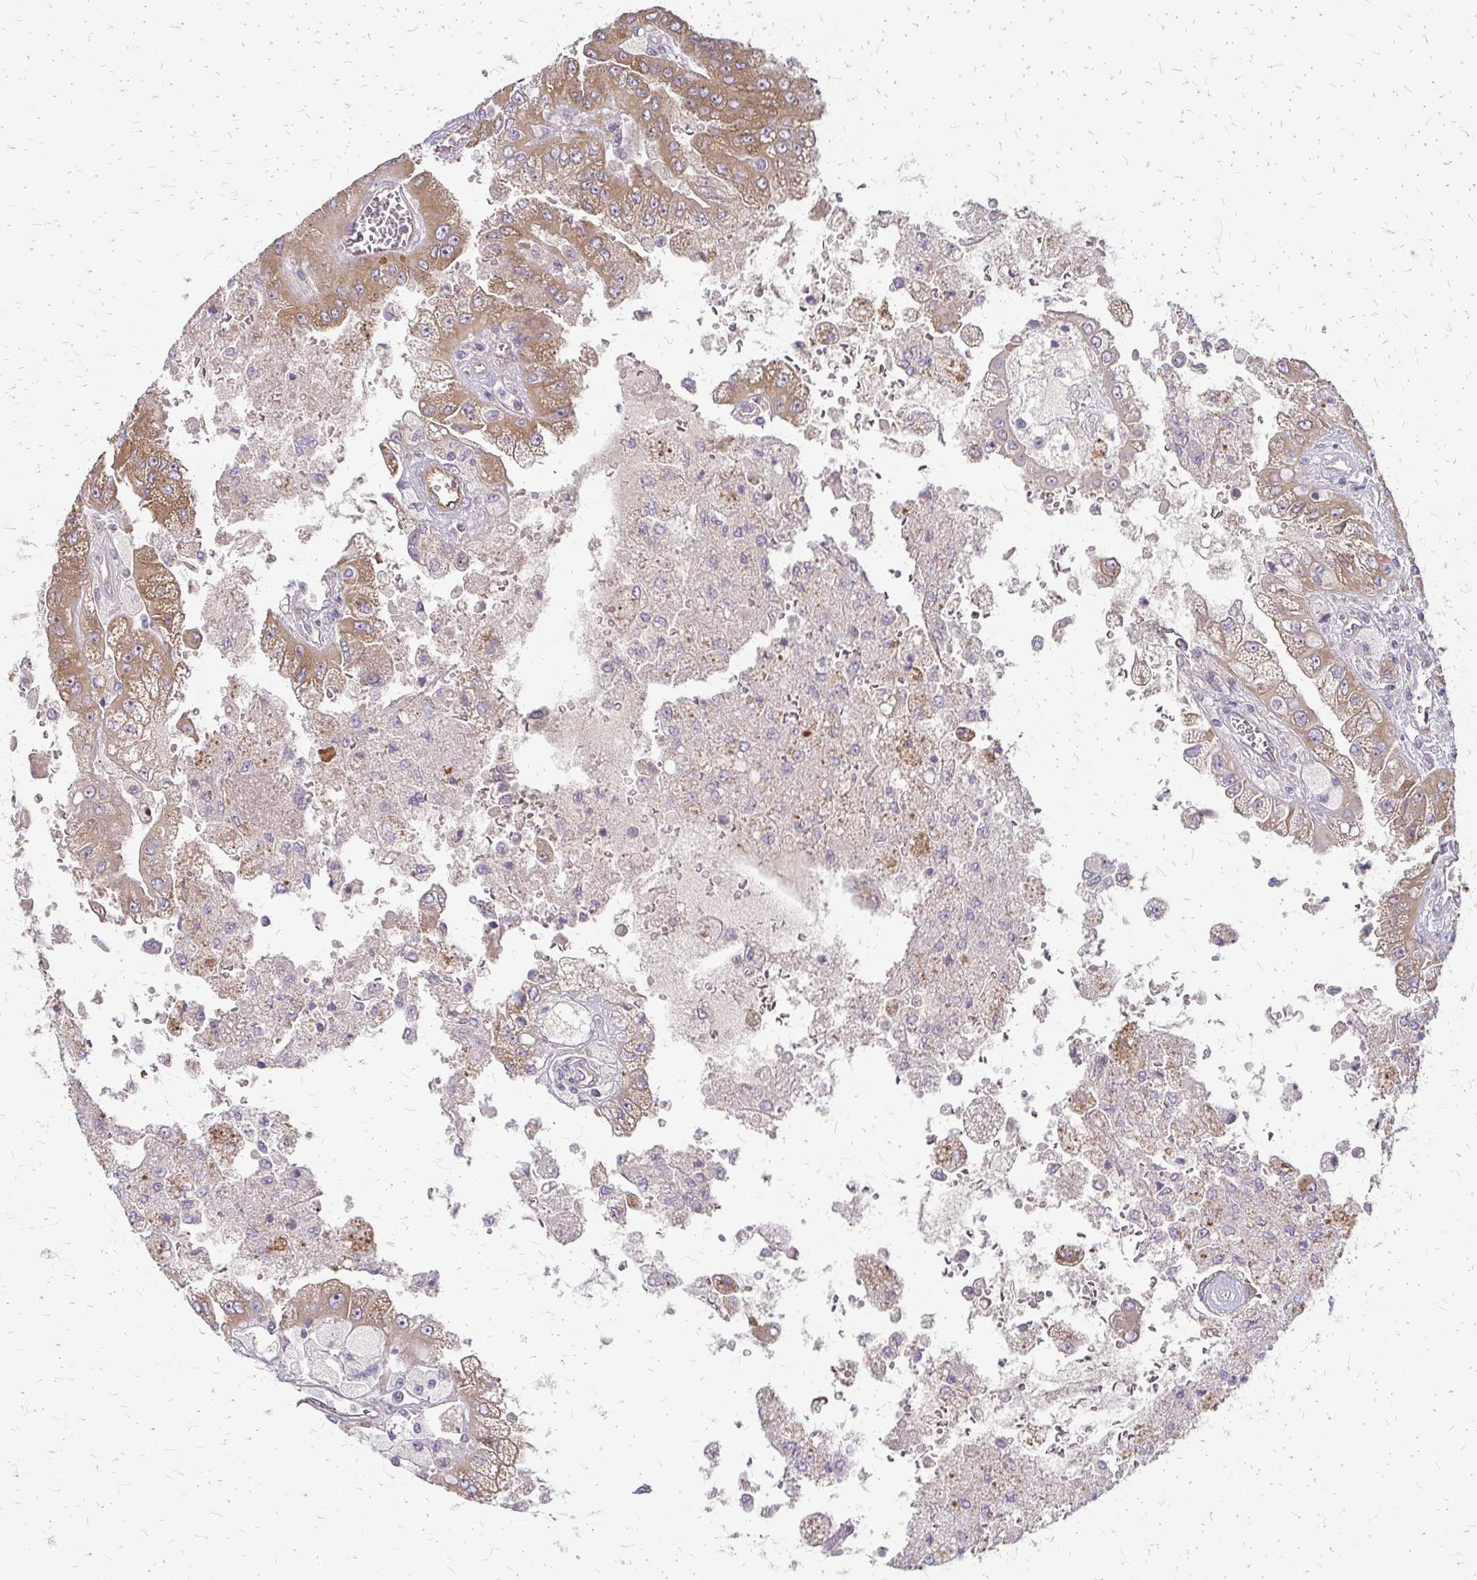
{"staining": {"intensity": "moderate", "quantity": "25%-75%", "location": "cytoplasmic/membranous"}, "tissue": "renal cancer", "cell_type": "Tumor cells", "image_type": "cancer", "snomed": [{"axis": "morphology", "description": "Adenocarcinoma, NOS"}, {"axis": "topography", "description": "Kidney"}], "caption": "A high-resolution photomicrograph shows immunohistochemistry staining of renal adenocarcinoma, which shows moderate cytoplasmic/membranous expression in approximately 25%-75% of tumor cells.", "gene": "ZNF383", "patient": {"sex": "male", "age": 58}}